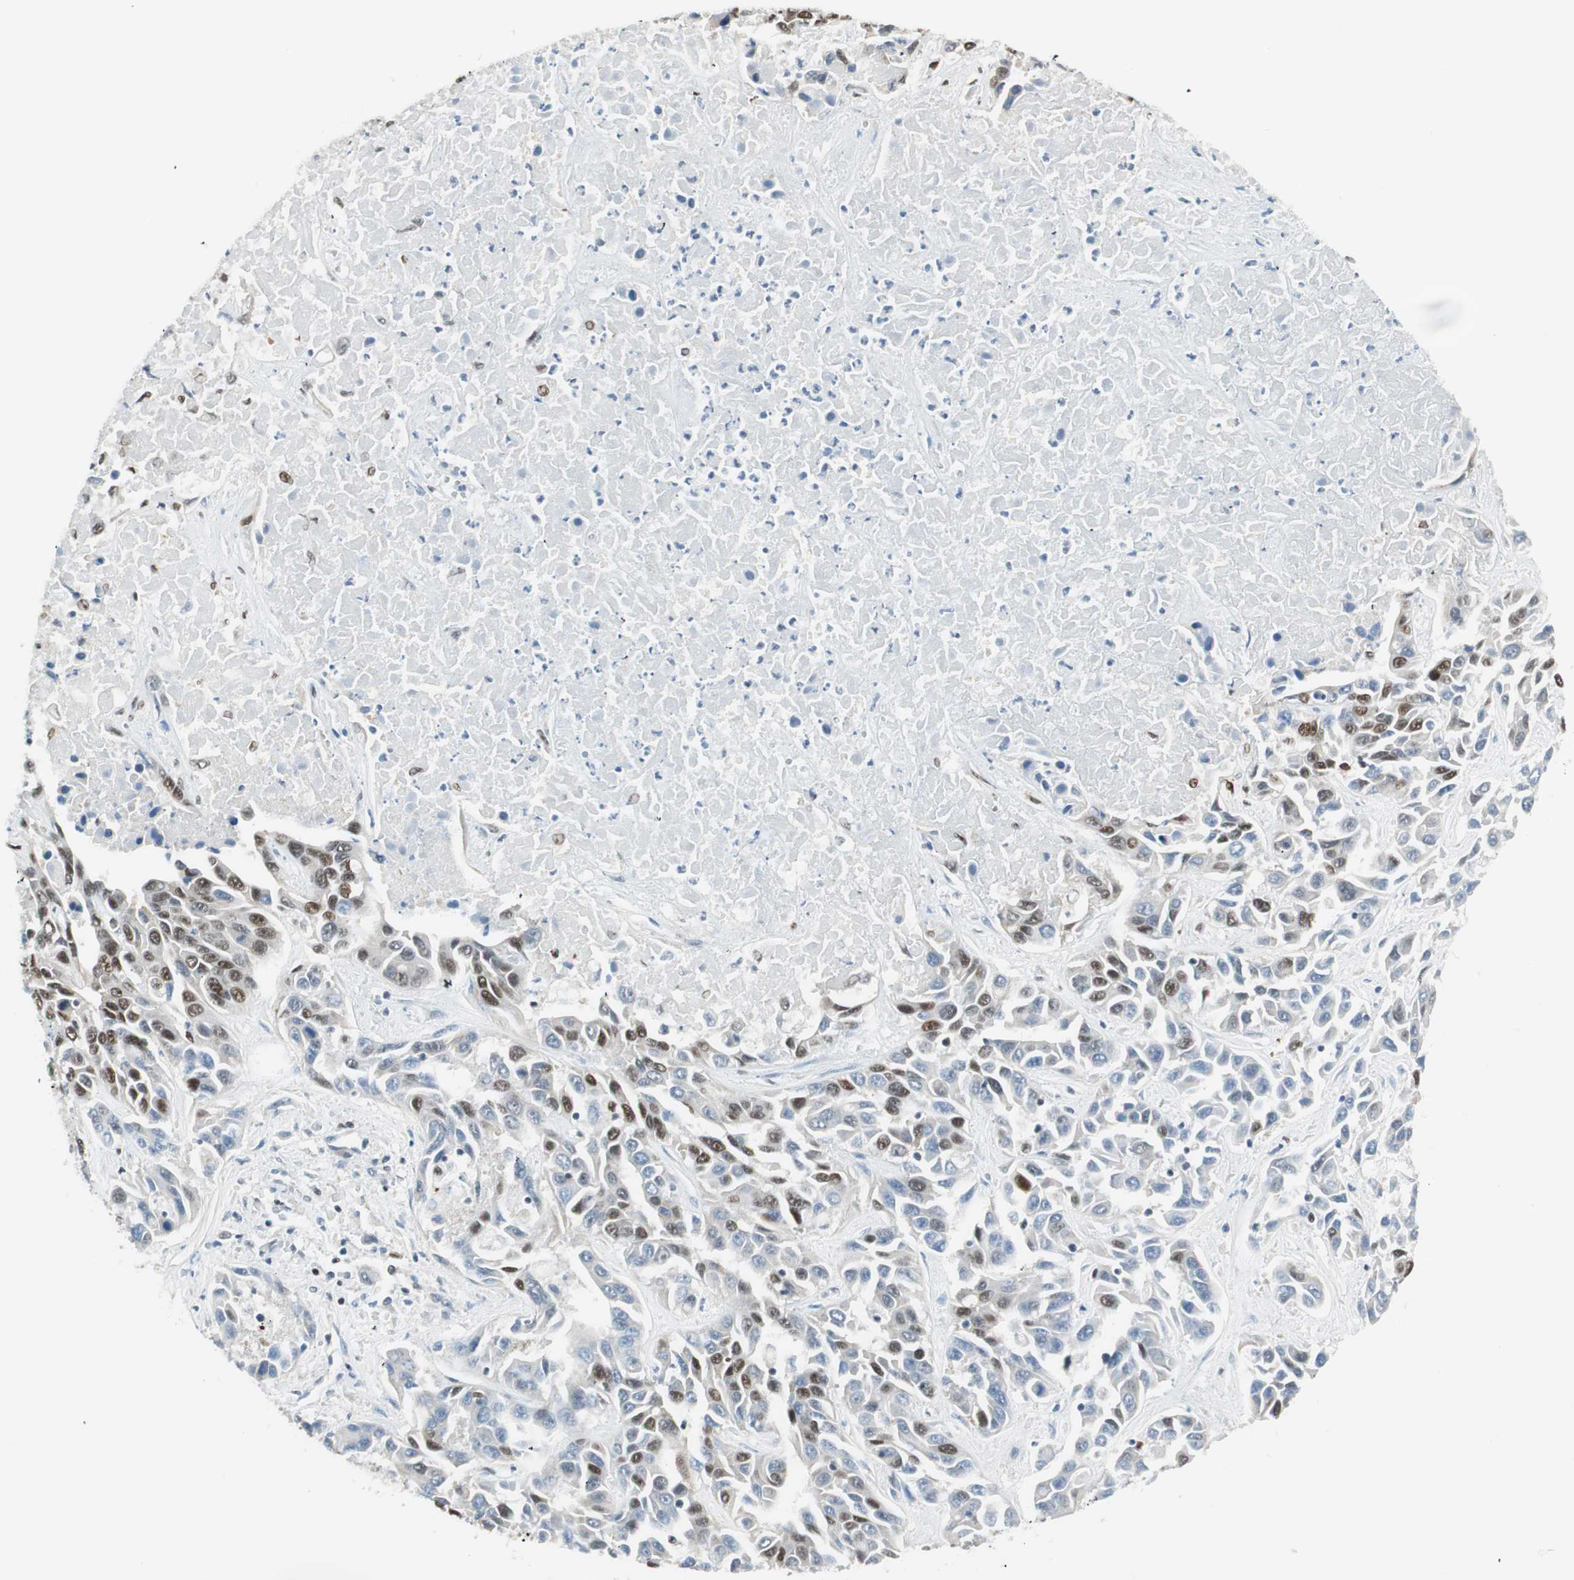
{"staining": {"intensity": "strong", "quantity": "25%-75%", "location": "nuclear"}, "tissue": "liver cancer", "cell_type": "Tumor cells", "image_type": "cancer", "snomed": [{"axis": "morphology", "description": "Cholangiocarcinoma"}, {"axis": "topography", "description": "Liver"}], "caption": "Strong nuclear protein expression is identified in about 25%-75% of tumor cells in cholangiocarcinoma (liver).", "gene": "ZBTB17", "patient": {"sex": "female", "age": 52}}